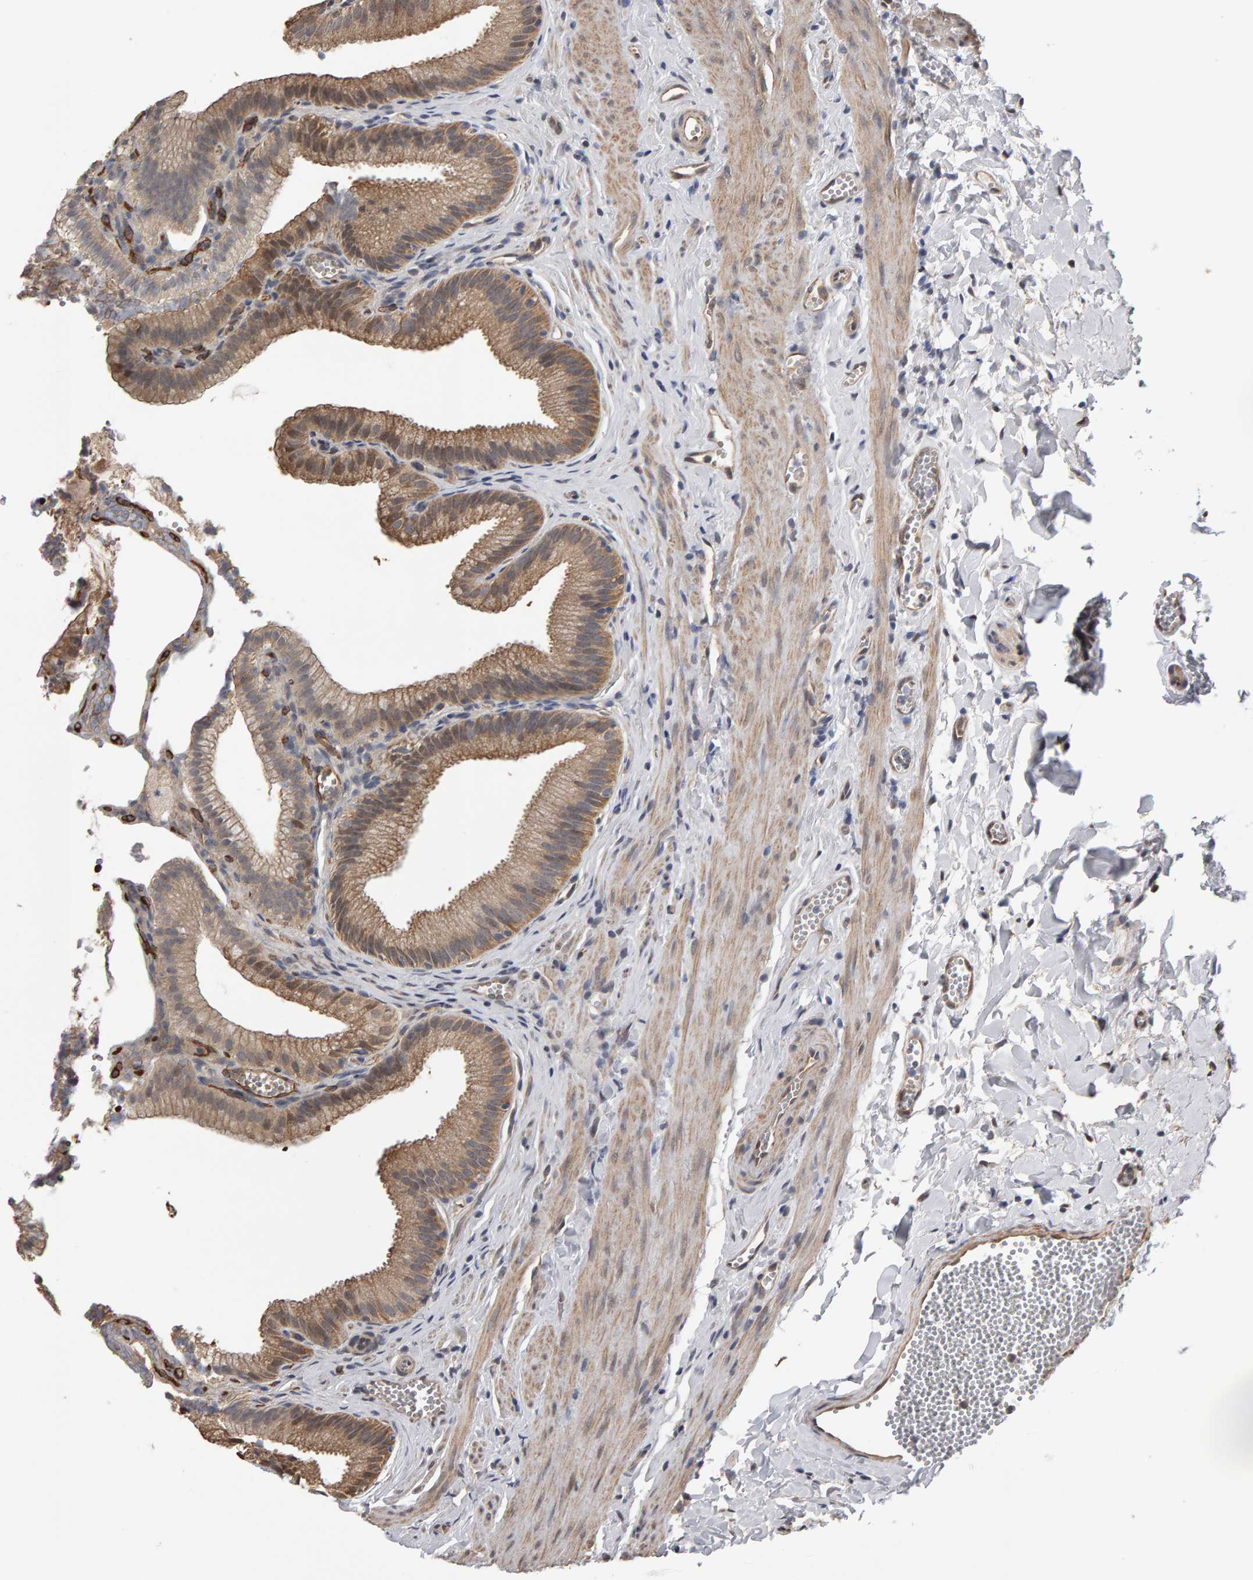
{"staining": {"intensity": "moderate", "quantity": ">75%", "location": "cytoplasmic/membranous"}, "tissue": "gallbladder", "cell_type": "Glandular cells", "image_type": "normal", "snomed": [{"axis": "morphology", "description": "Normal tissue, NOS"}, {"axis": "topography", "description": "Gallbladder"}], "caption": "Immunohistochemical staining of normal human gallbladder displays moderate cytoplasmic/membranous protein expression in approximately >75% of glandular cells. (IHC, brightfield microscopy, high magnification).", "gene": "COASY", "patient": {"sex": "male", "age": 38}}